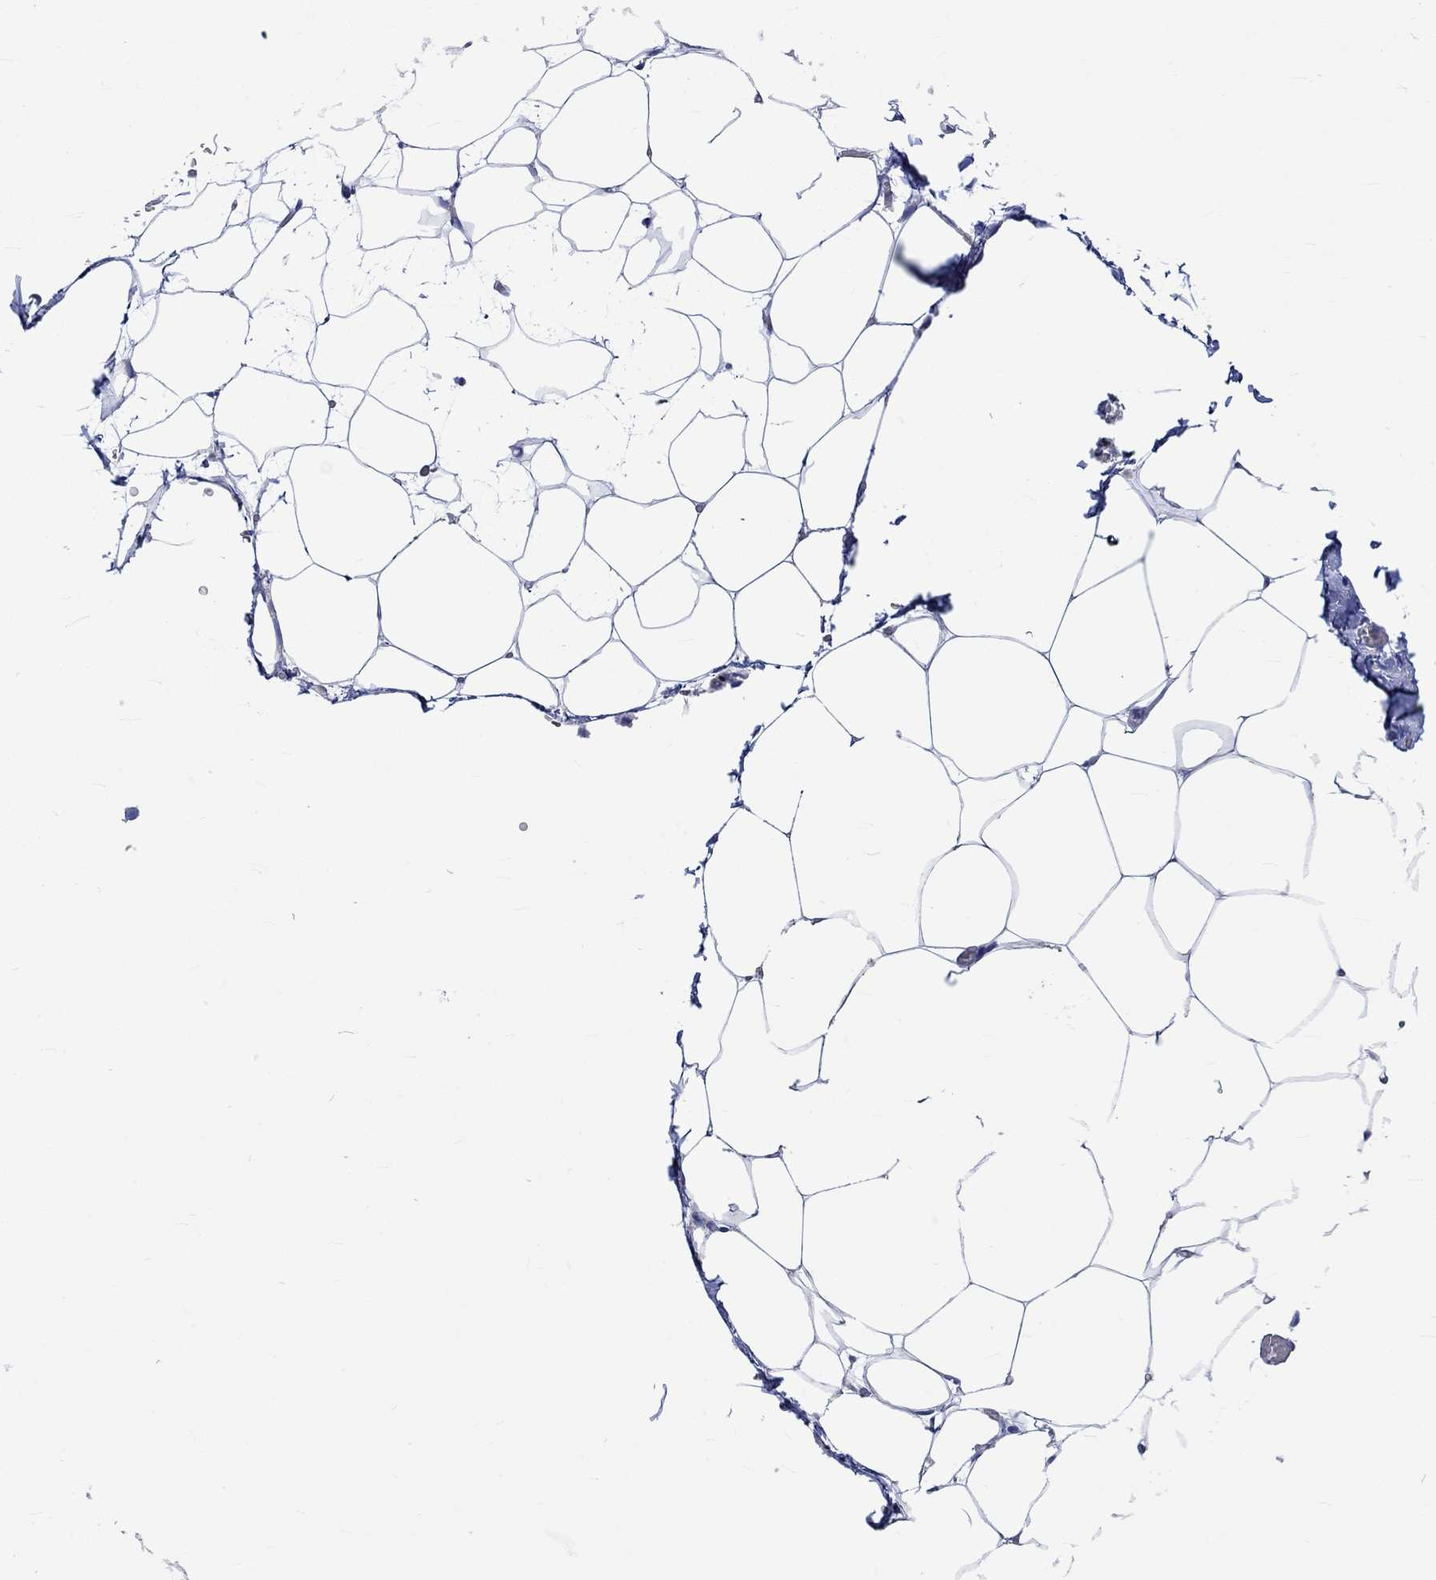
{"staining": {"intensity": "negative", "quantity": "none", "location": "none"}, "tissue": "adipose tissue", "cell_type": "Adipocytes", "image_type": "normal", "snomed": [{"axis": "morphology", "description": "Normal tissue, NOS"}, {"axis": "topography", "description": "Adipose tissue"}], "caption": "The micrograph exhibits no significant staining in adipocytes of adipose tissue. (Stains: DAB (3,3'-diaminobenzidine) IHC with hematoxylin counter stain, Microscopy: brightfield microscopy at high magnification).", "gene": "RCE1", "patient": {"sex": "male", "age": 57}}